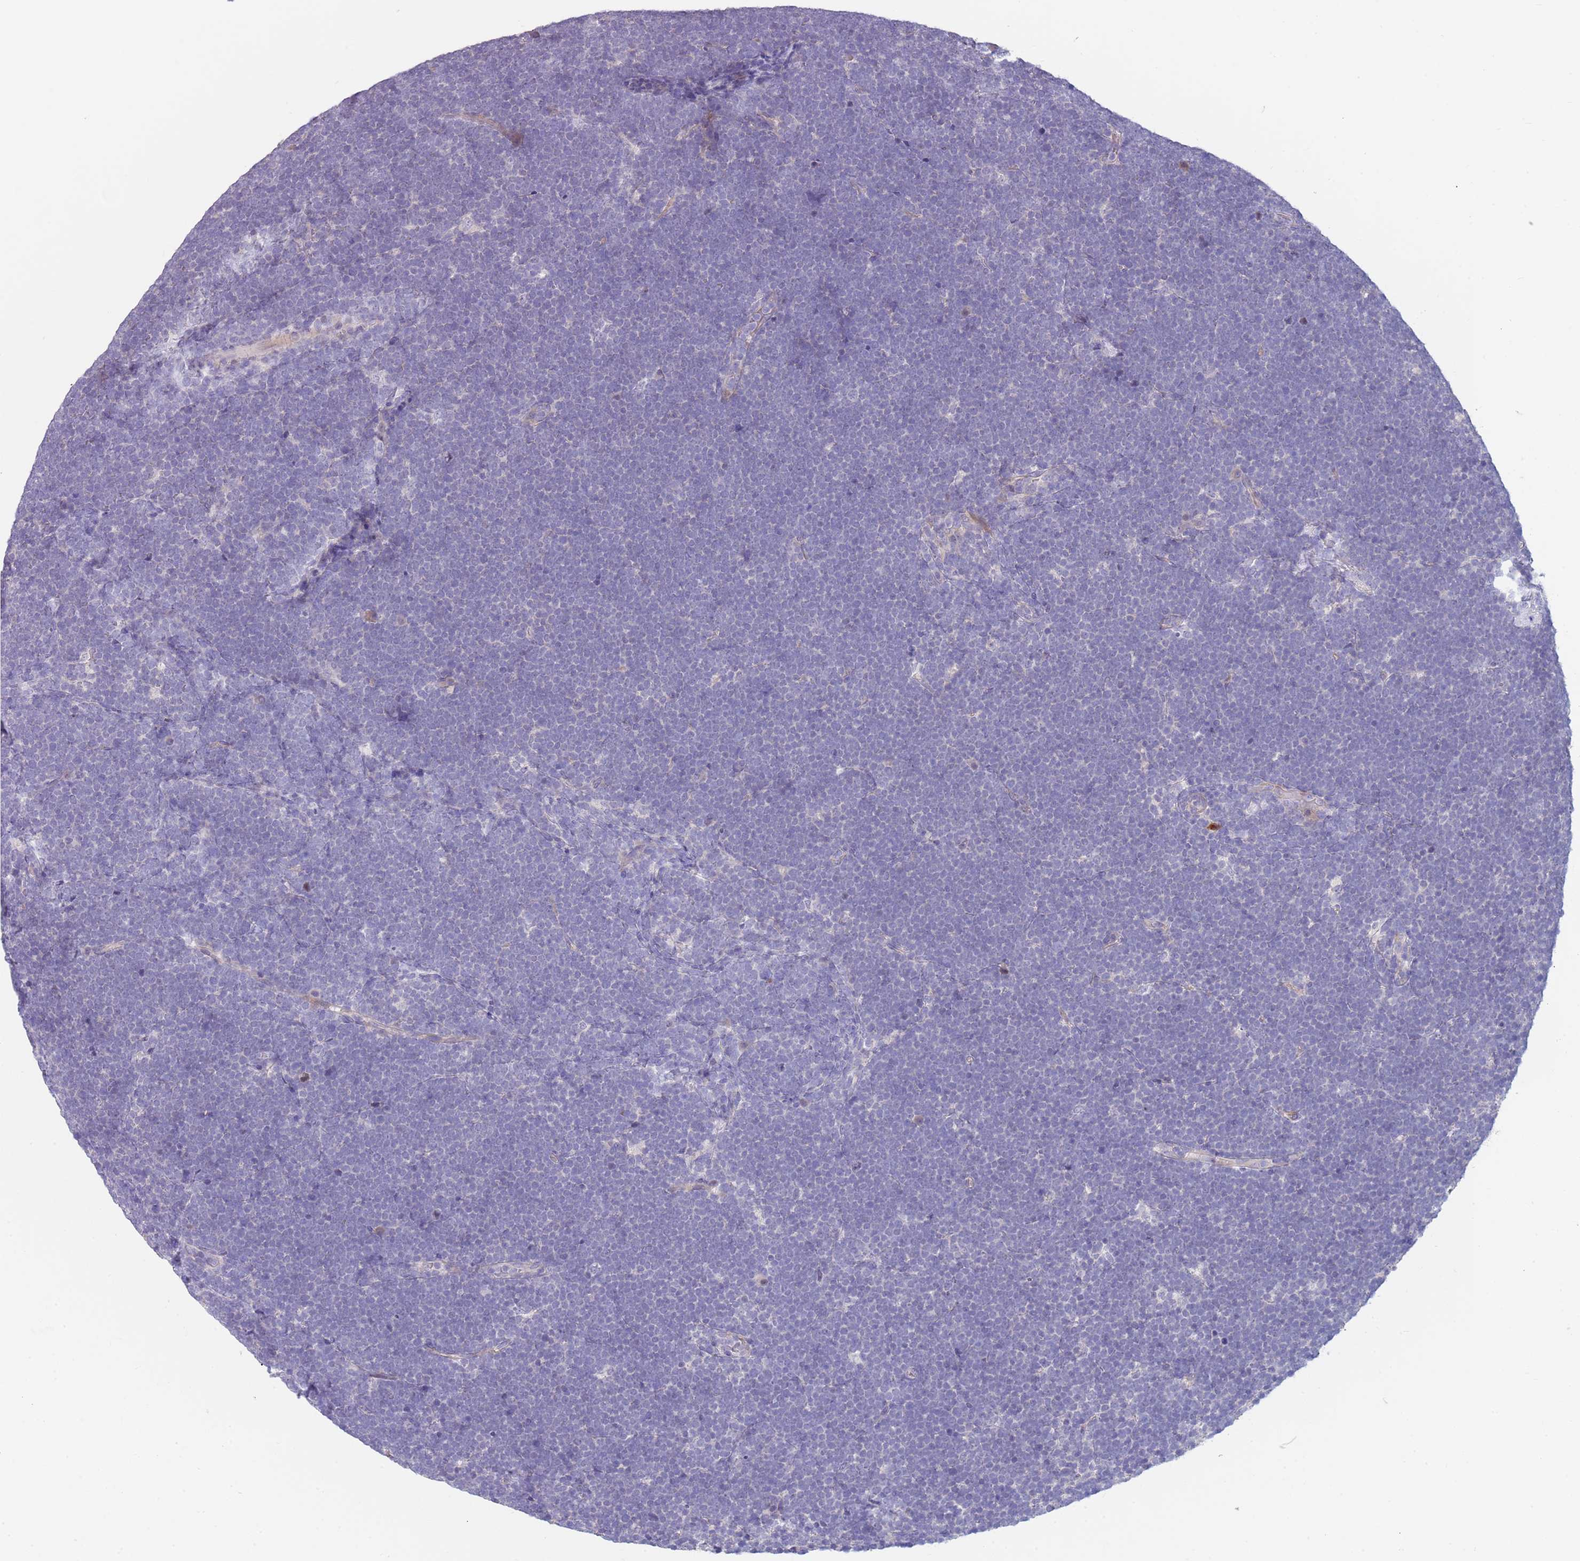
{"staining": {"intensity": "negative", "quantity": "none", "location": "none"}, "tissue": "lymphoma", "cell_type": "Tumor cells", "image_type": "cancer", "snomed": [{"axis": "morphology", "description": "Malignant lymphoma, non-Hodgkin's type, High grade"}, {"axis": "topography", "description": "Lymph node"}], "caption": "This photomicrograph is of lymphoma stained with immunohistochemistry (IHC) to label a protein in brown with the nuclei are counter-stained blue. There is no expression in tumor cells.", "gene": "ZNF14", "patient": {"sex": "male", "age": 13}}